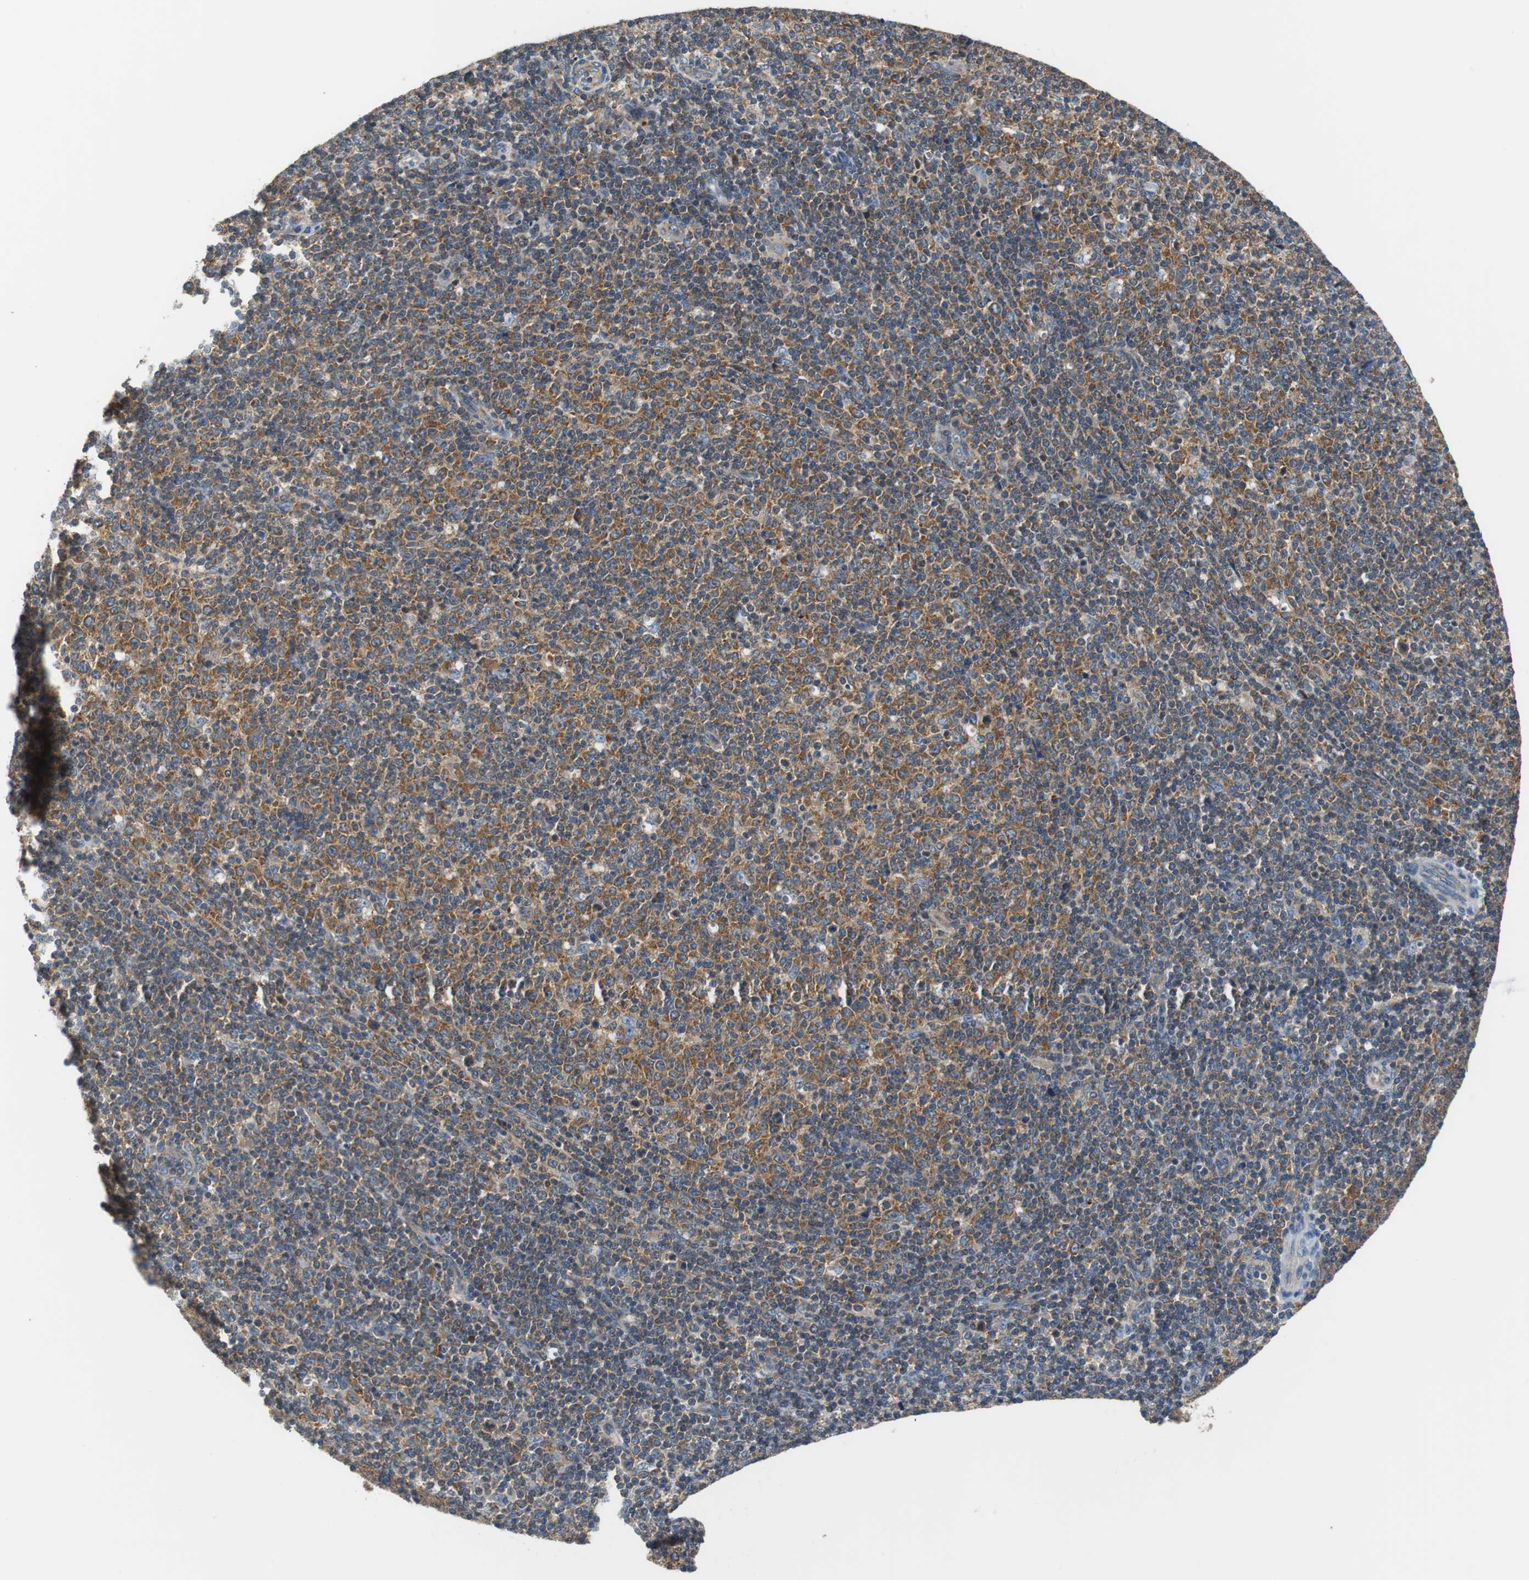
{"staining": {"intensity": "moderate", "quantity": ">75%", "location": "cytoplasmic/membranous"}, "tissue": "lymphoma", "cell_type": "Tumor cells", "image_type": "cancer", "snomed": [{"axis": "morphology", "description": "Malignant lymphoma, non-Hodgkin's type, Low grade"}, {"axis": "topography", "description": "Lymph node"}], "caption": "Lymphoma stained for a protein (brown) shows moderate cytoplasmic/membranous positive positivity in about >75% of tumor cells.", "gene": "CNOT3", "patient": {"sex": "male", "age": 70}}